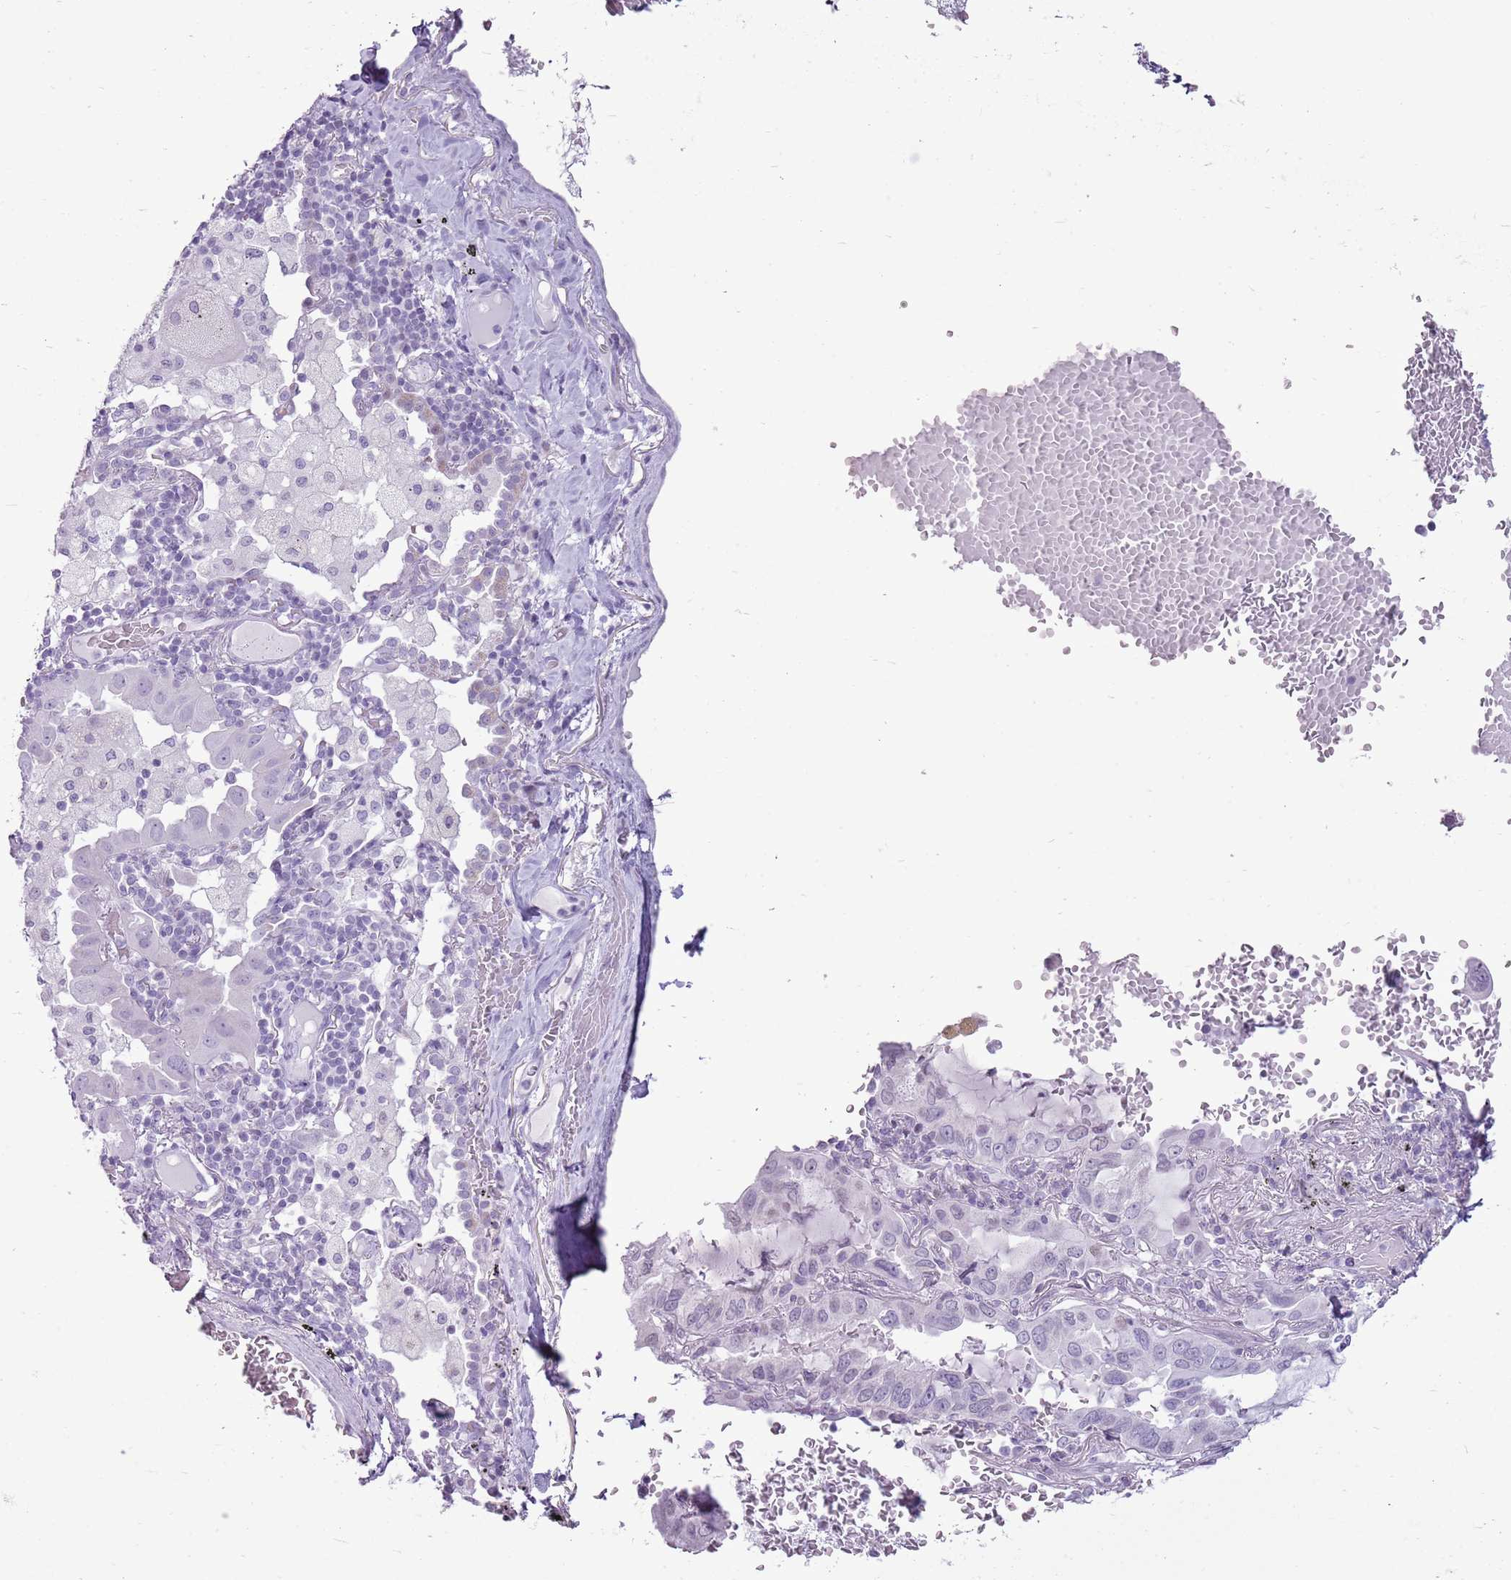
{"staining": {"intensity": "negative", "quantity": "none", "location": "none"}, "tissue": "lung cancer", "cell_type": "Tumor cells", "image_type": "cancer", "snomed": [{"axis": "morphology", "description": "Adenocarcinoma, NOS"}, {"axis": "topography", "description": "Lung"}], "caption": "Tumor cells are negative for brown protein staining in lung adenocarcinoma. (Brightfield microscopy of DAB immunohistochemistry (IHC) at high magnification).", "gene": "RPL3L", "patient": {"sex": "male", "age": 64}}